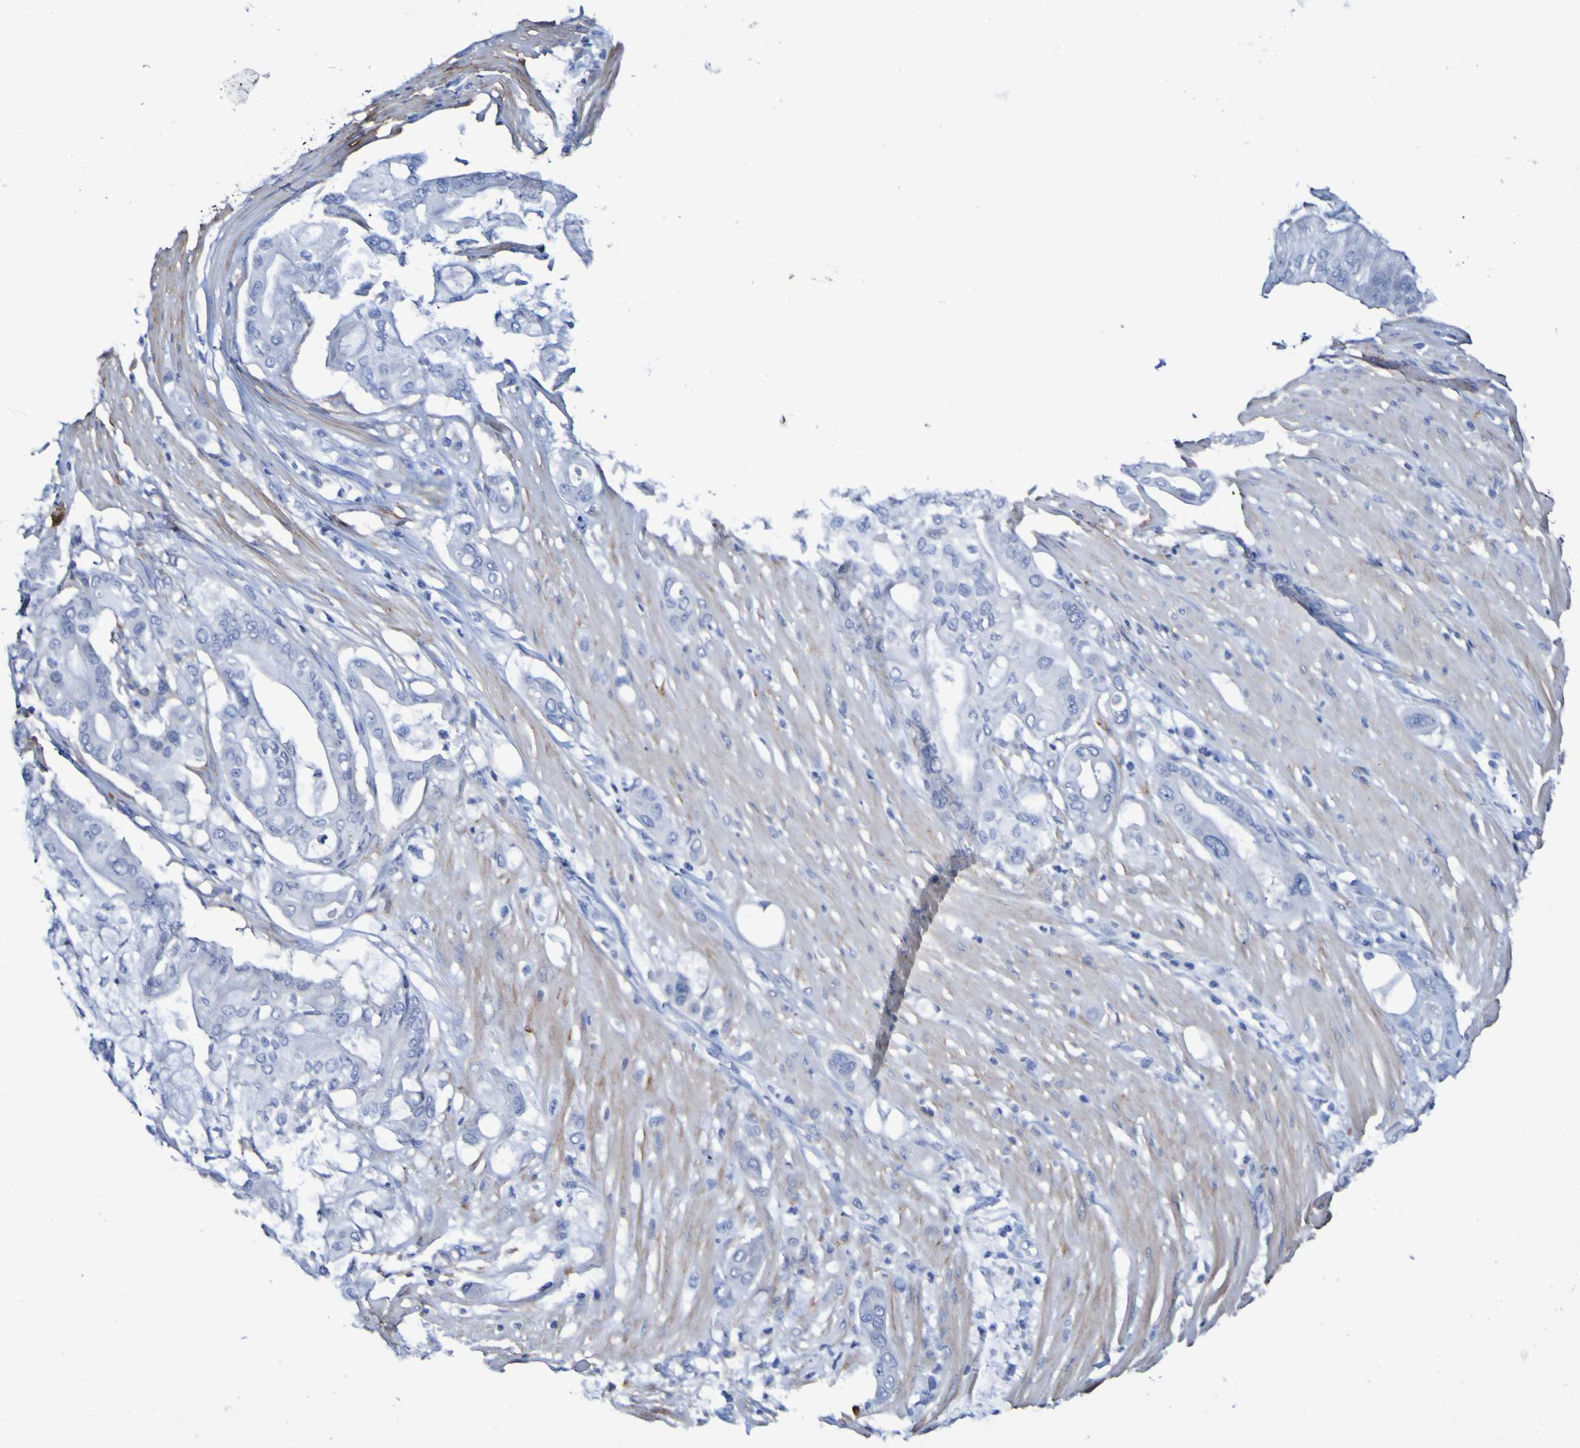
{"staining": {"intensity": "negative", "quantity": "none", "location": "none"}, "tissue": "pancreatic cancer", "cell_type": "Tumor cells", "image_type": "cancer", "snomed": [{"axis": "morphology", "description": "Adenocarcinoma, NOS"}, {"axis": "morphology", "description": "Adenocarcinoma, metastatic, NOS"}, {"axis": "topography", "description": "Lymph node"}, {"axis": "topography", "description": "Pancreas"}, {"axis": "topography", "description": "Duodenum"}], "caption": "This is an immunohistochemistry (IHC) micrograph of adenocarcinoma (pancreatic). There is no staining in tumor cells.", "gene": "SGCB", "patient": {"sex": "female", "age": 64}}